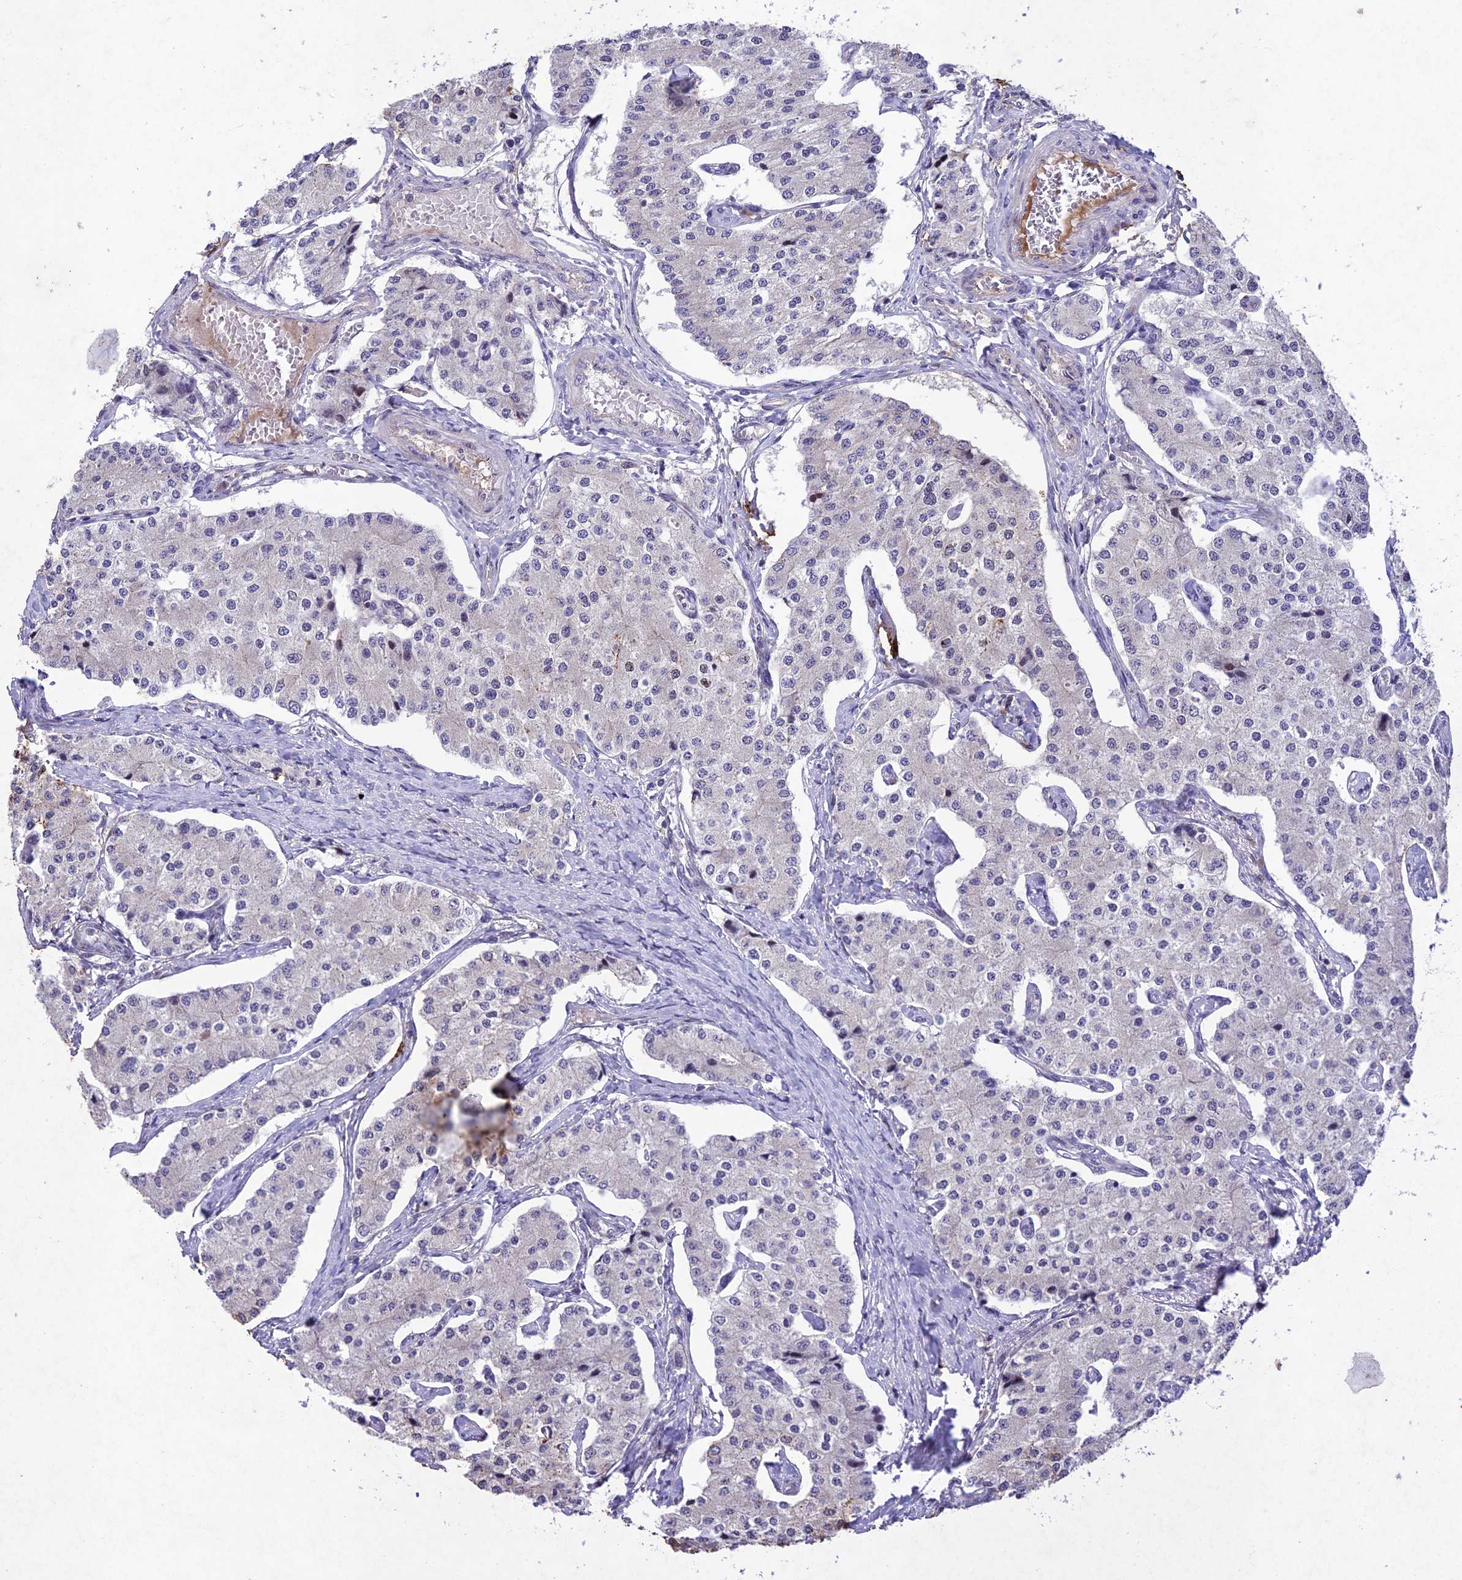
{"staining": {"intensity": "negative", "quantity": "none", "location": "none"}, "tissue": "carcinoid", "cell_type": "Tumor cells", "image_type": "cancer", "snomed": [{"axis": "morphology", "description": "Carcinoid, malignant, NOS"}, {"axis": "topography", "description": "Colon"}], "caption": "Immunohistochemistry (IHC) of malignant carcinoid shows no staining in tumor cells.", "gene": "ANKRD52", "patient": {"sex": "female", "age": 52}}